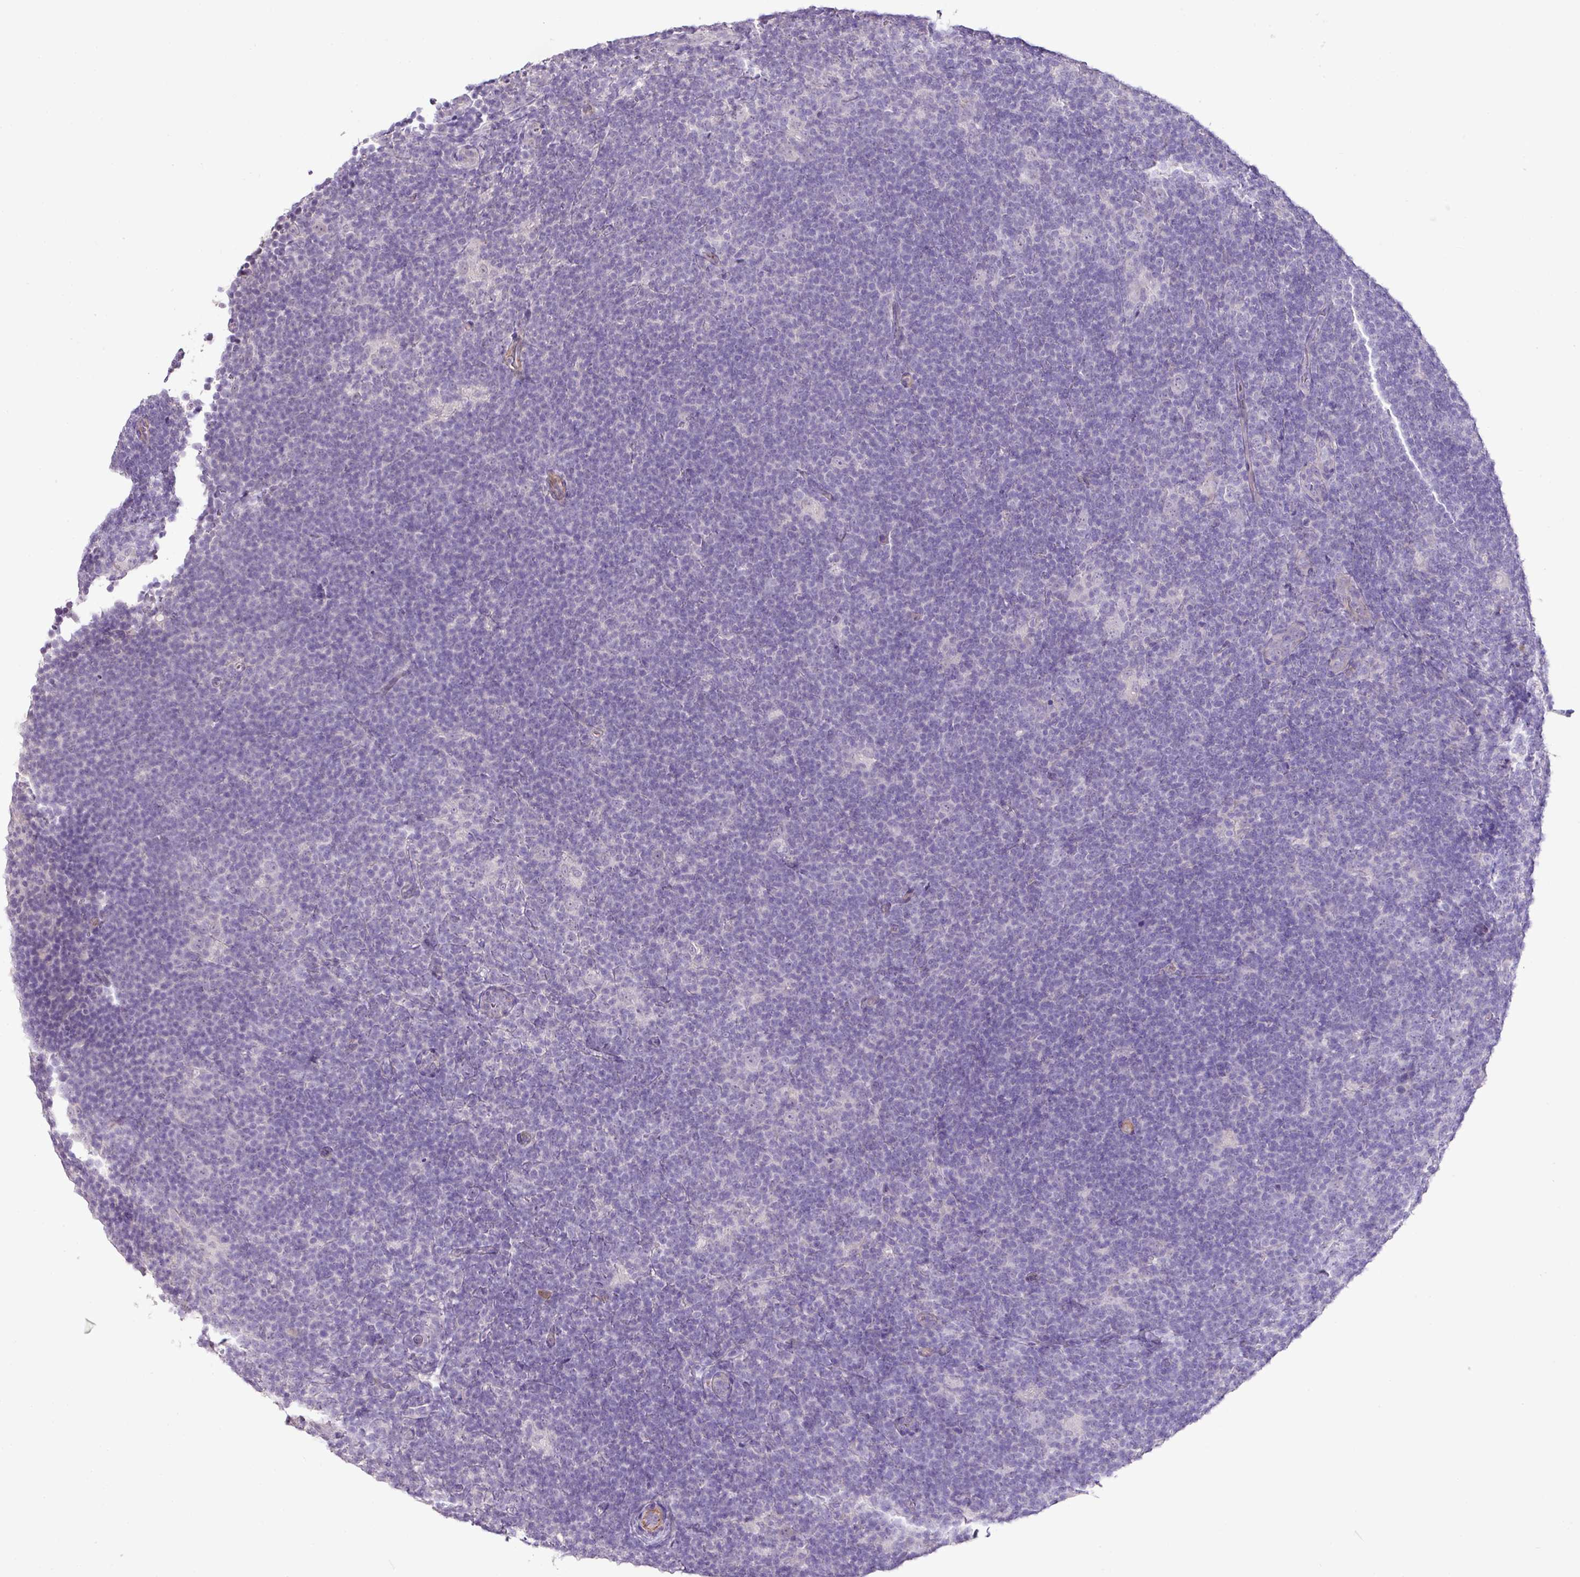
{"staining": {"intensity": "negative", "quantity": "none", "location": "none"}, "tissue": "lymphoma", "cell_type": "Tumor cells", "image_type": "cancer", "snomed": [{"axis": "morphology", "description": "Hodgkin's disease, NOS"}, {"axis": "topography", "description": "Lymph node"}], "caption": "IHC of human lymphoma shows no positivity in tumor cells.", "gene": "DIP2A", "patient": {"sex": "female", "age": 57}}